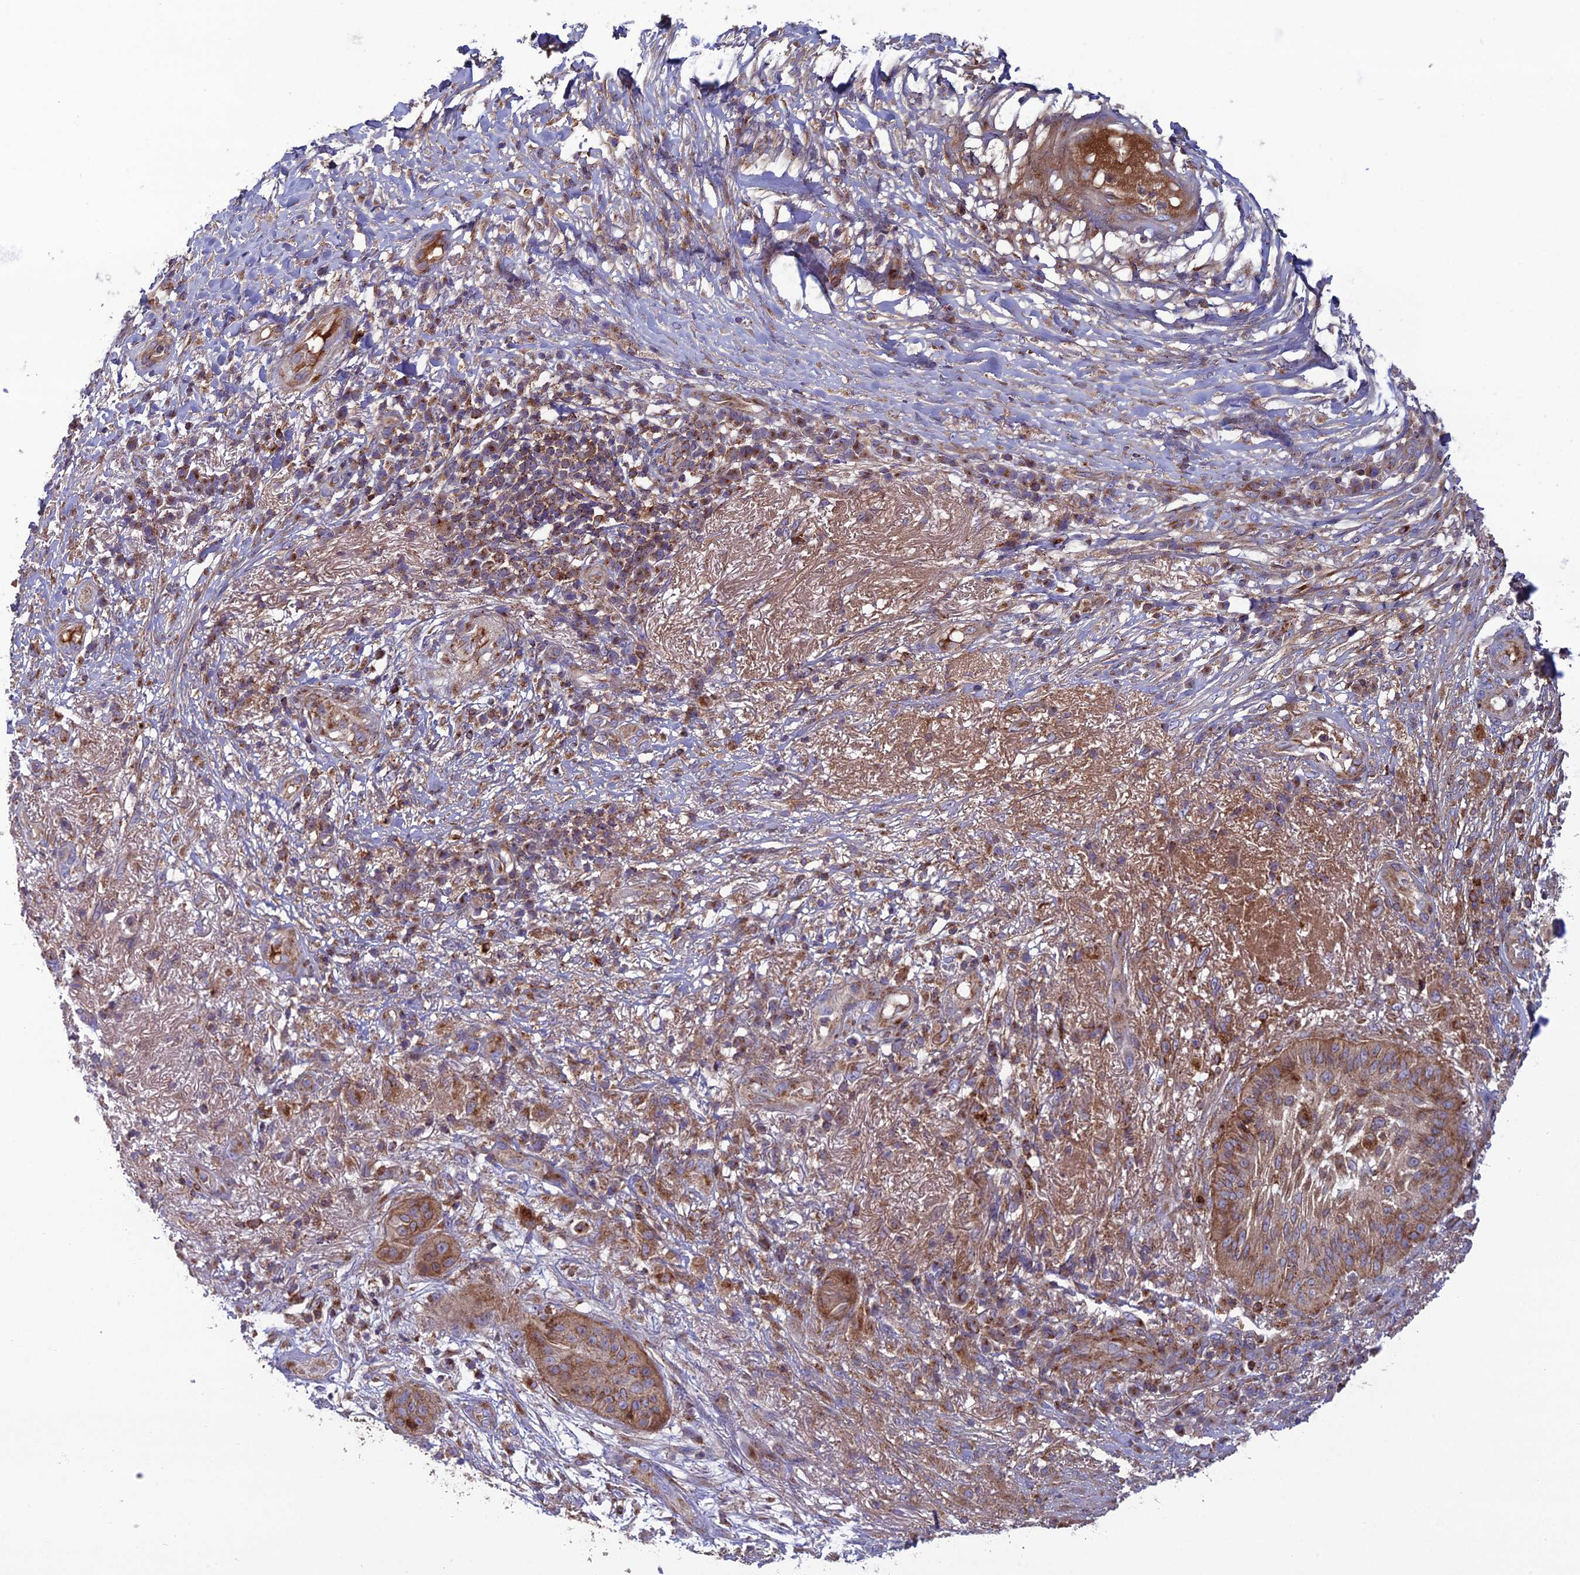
{"staining": {"intensity": "moderate", "quantity": ">75%", "location": "cytoplasmic/membranous"}, "tissue": "skin cancer", "cell_type": "Tumor cells", "image_type": "cancer", "snomed": [{"axis": "morphology", "description": "Squamous cell carcinoma, NOS"}, {"axis": "topography", "description": "Skin"}], "caption": "IHC micrograph of human skin cancer (squamous cell carcinoma) stained for a protein (brown), which shows medium levels of moderate cytoplasmic/membranous expression in approximately >75% of tumor cells.", "gene": "LNPEP", "patient": {"sex": "male", "age": 70}}